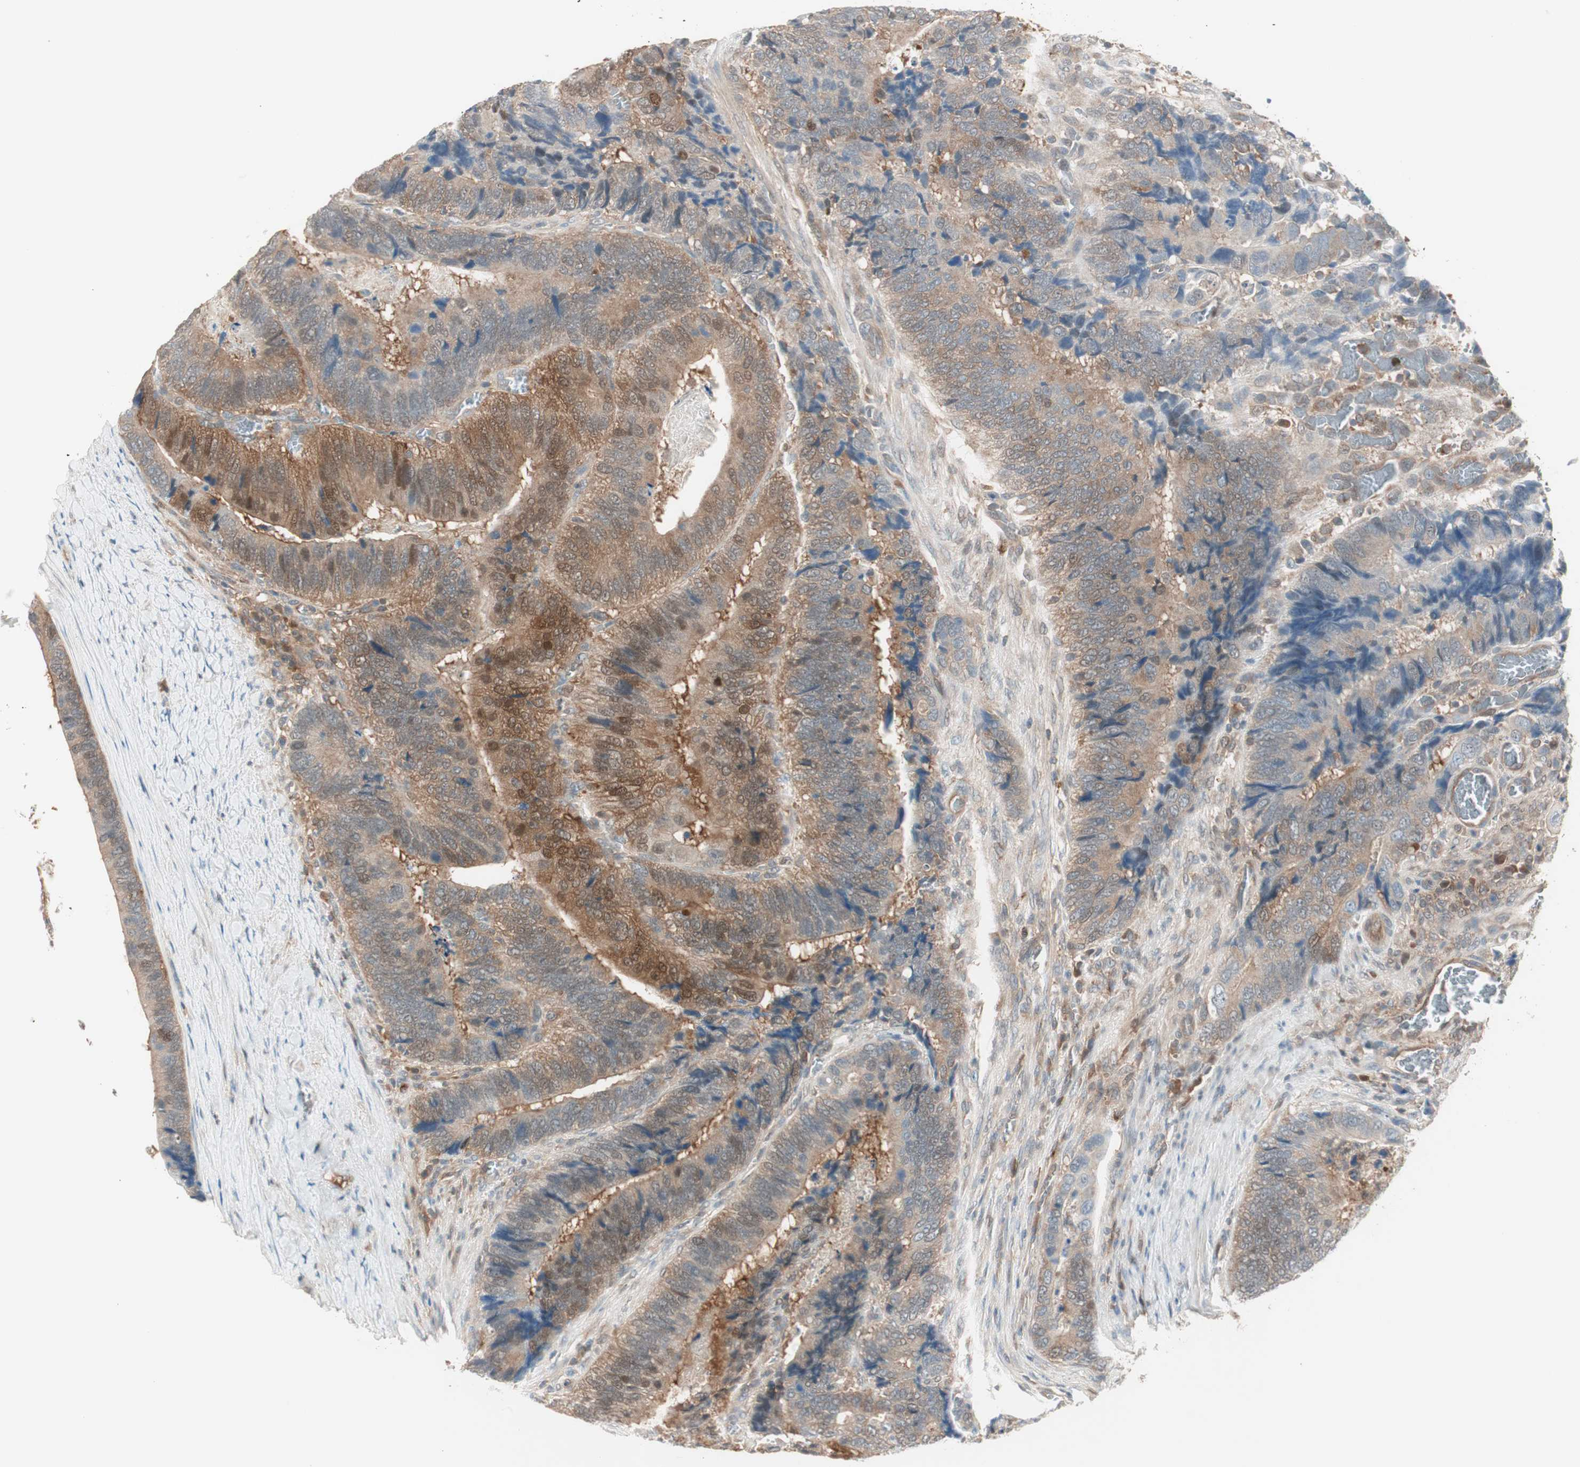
{"staining": {"intensity": "moderate", "quantity": ">75%", "location": "cytoplasmic/membranous"}, "tissue": "colorectal cancer", "cell_type": "Tumor cells", "image_type": "cancer", "snomed": [{"axis": "morphology", "description": "Adenocarcinoma, NOS"}, {"axis": "topography", "description": "Colon"}], "caption": "Immunohistochemical staining of colorectal cancer (adenocarcinoma) reveals moderate cytoplasmic/membranous protein positivity in about >75% of tumor cells.", "gene": "GALT", "patient": {"sex": "male", "age": 72}}